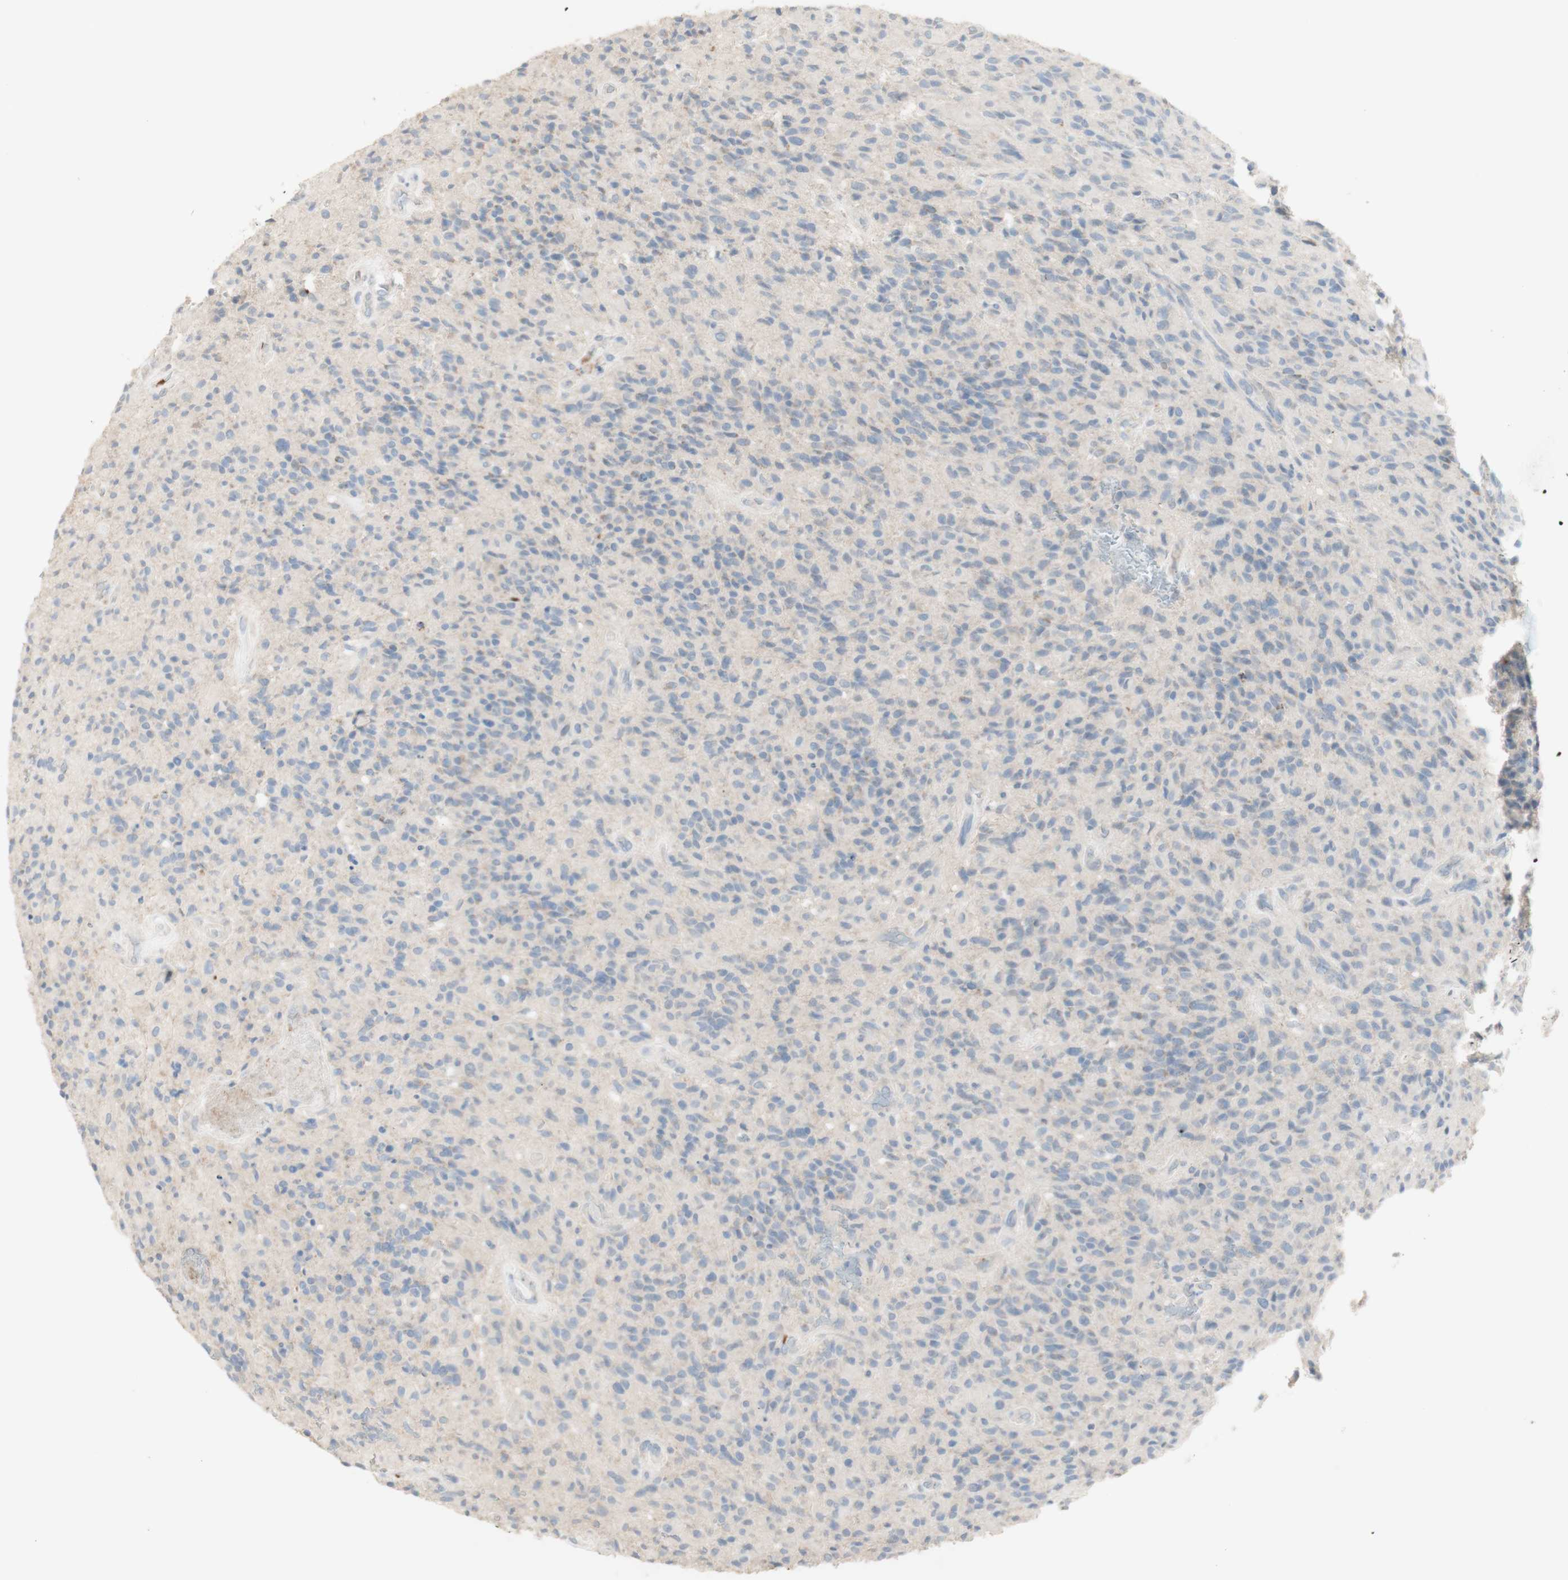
{"staining": {"intensity": "negative", "quantity": "none", "location": "none"}, "tissue": "glioma", "cell_type": "Tumor cells", "image_type": "cancer", "snomed": [{"axis": "morphology", "description": "Glioma, malignant, High grade"}, {"axis": "topography", "description": "Brain"}], "caption": "Tumor cells are negative for protein expression in human glioma. (Stains: DAB (3,3'-diaminobenzidine) immunohistochemistry with hematoxylin counter stain, Microscopy: brightfield microscopy at high magnification).", "gene": "MANEA", "patient": {"sex": "male", "age": 71}}